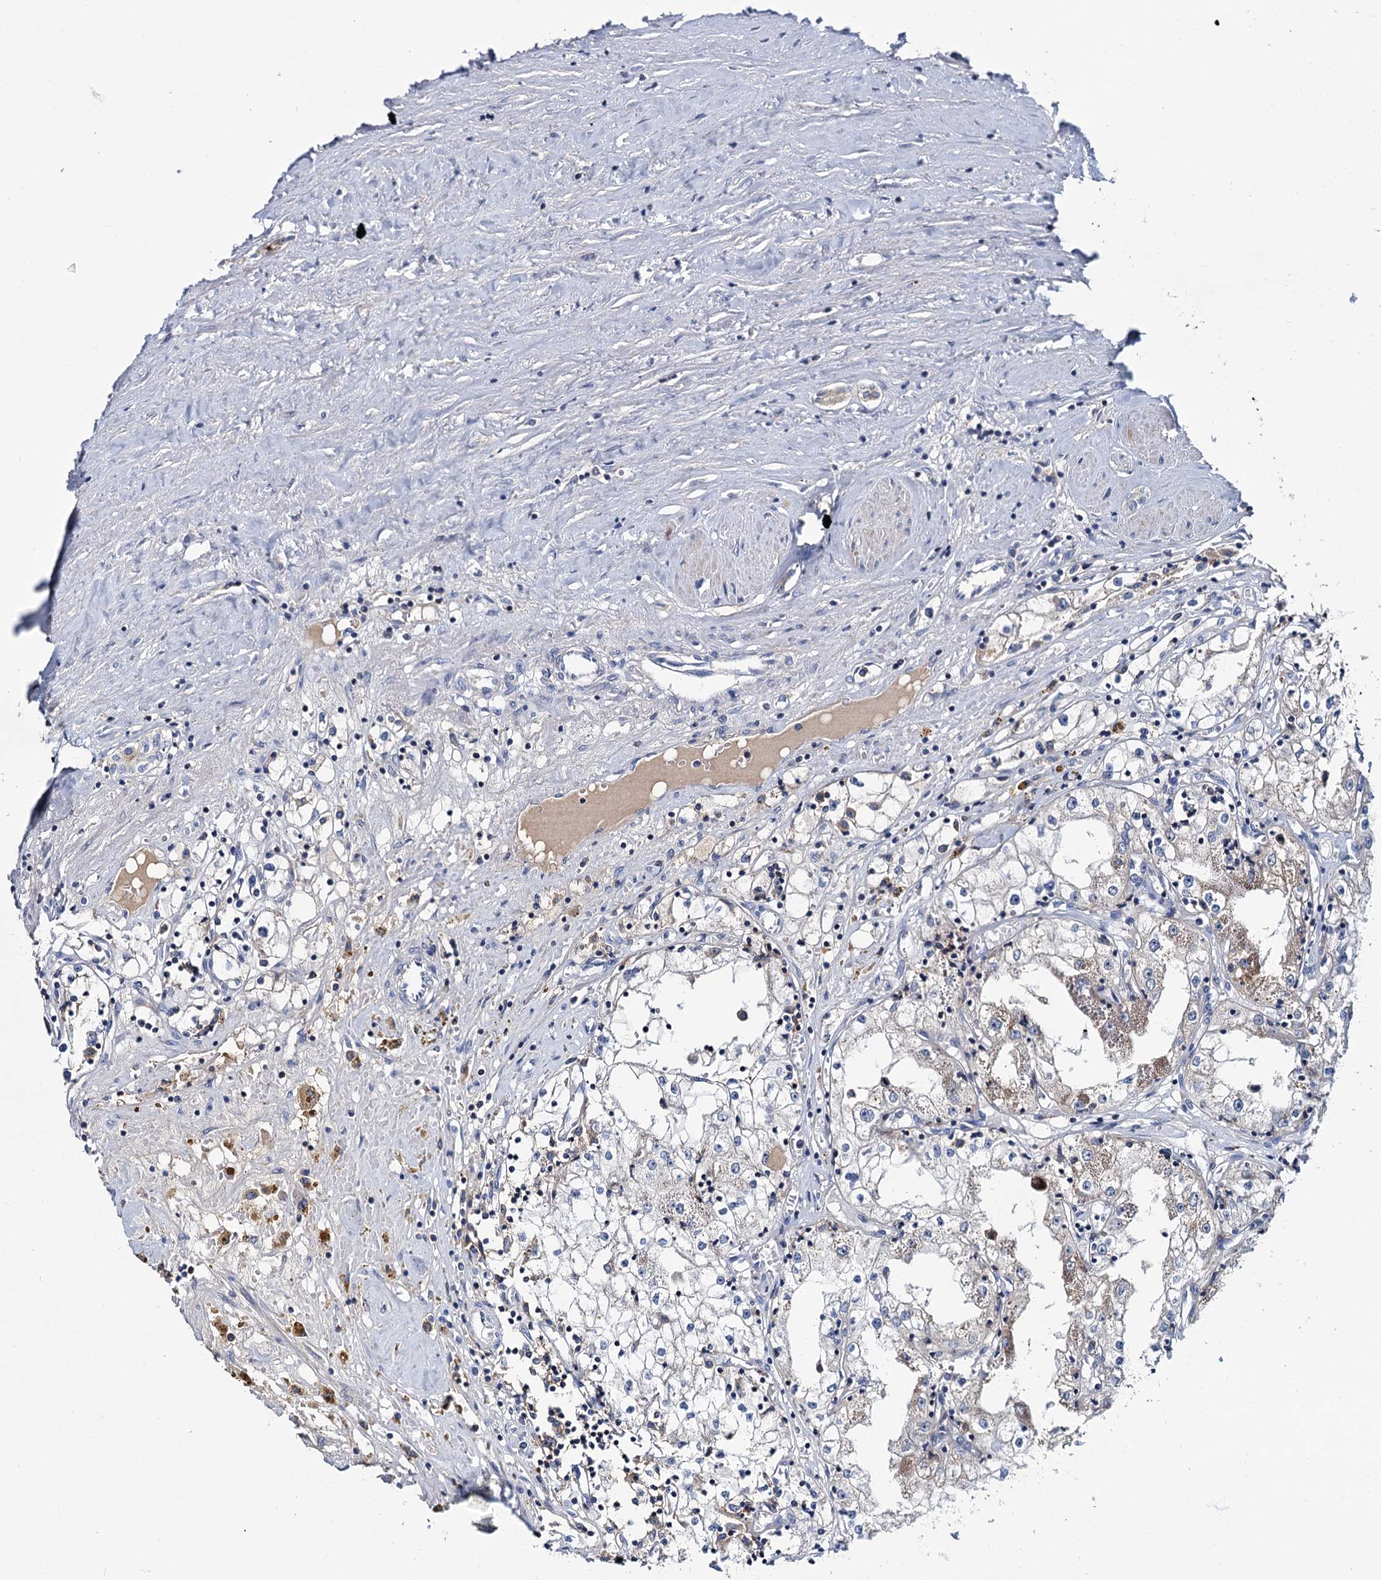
{"staining": {"intensity": "negative", "quantity": "none", "location": "none"}, "tissue": "renal cancer", "cell_type": "Tumor cells", "image_type": "cancer", "snomed": [{"axis": "morphology", "description": "Adenocarcinoma, NOS"}, {"axis": "topography", "description": "Kidney"}], "caption": "The micrograph reveals no staining of tumor cells in renal cancer. (DAB (3,3'-diaminobenzidine) immunohistochemistry visualized using brightfield microscopy, high magnification).", "gene": "FGFR2", "patient": {"sex": "male", "age": 56}}